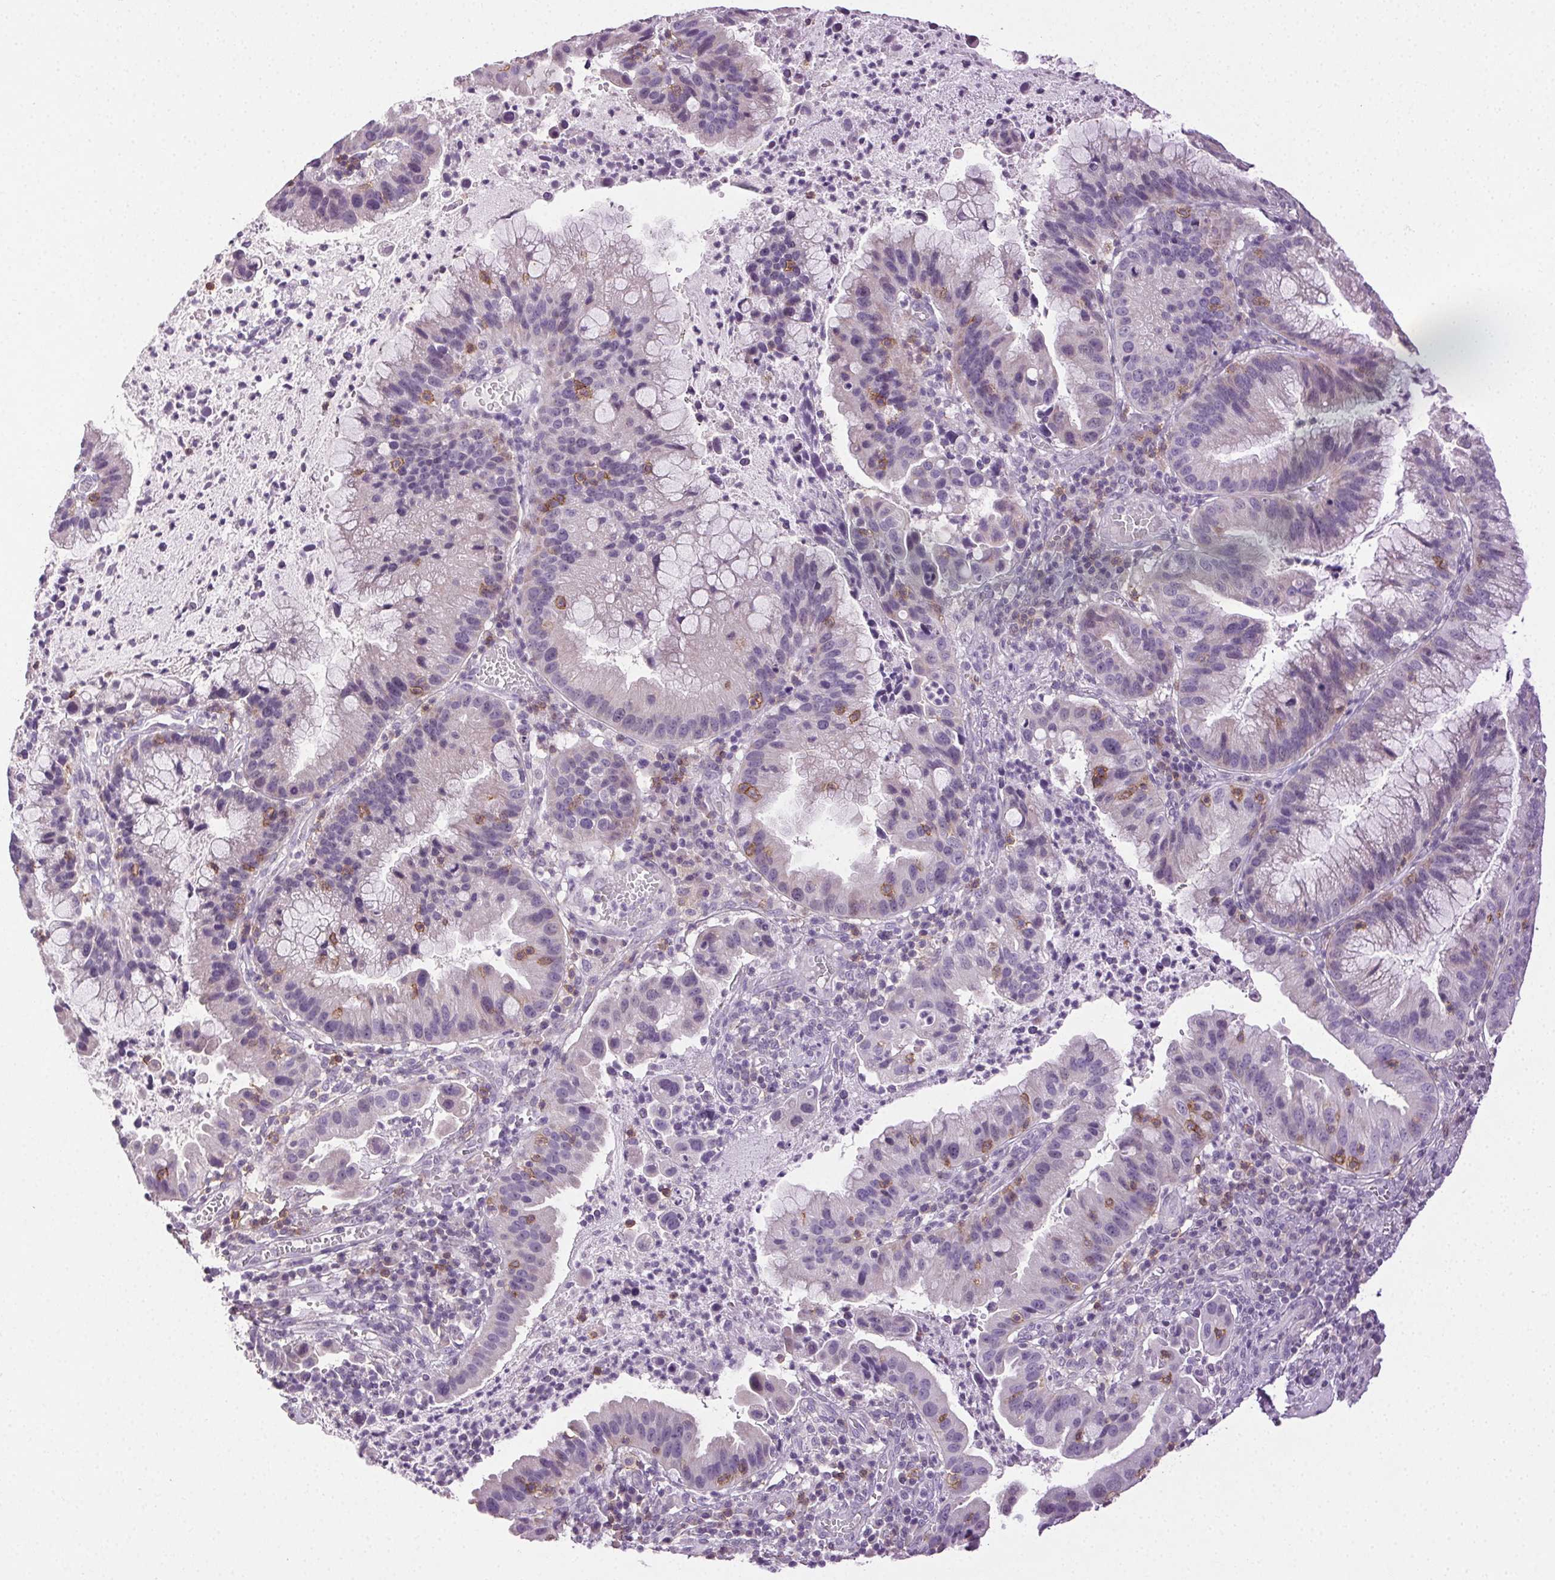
{"staining": {"intensity": "negative", "quantity": "none", "location": "none"}, "tissue": "cervical cancer", "cell_type": "Tumor cells", "image_type": "cancer", "snomed": [{"axis": "morphology", "description": "Adenocarcinoma, NOS"}, {"axis": "topography", "description": "Cervix"}], "caption": "Cervical cancer stained for a protein using immunohistochemistry exhibits no positivity tumor cells.", "gene": "AKAP5", "patient": {"sex": "female", "age": 34}}